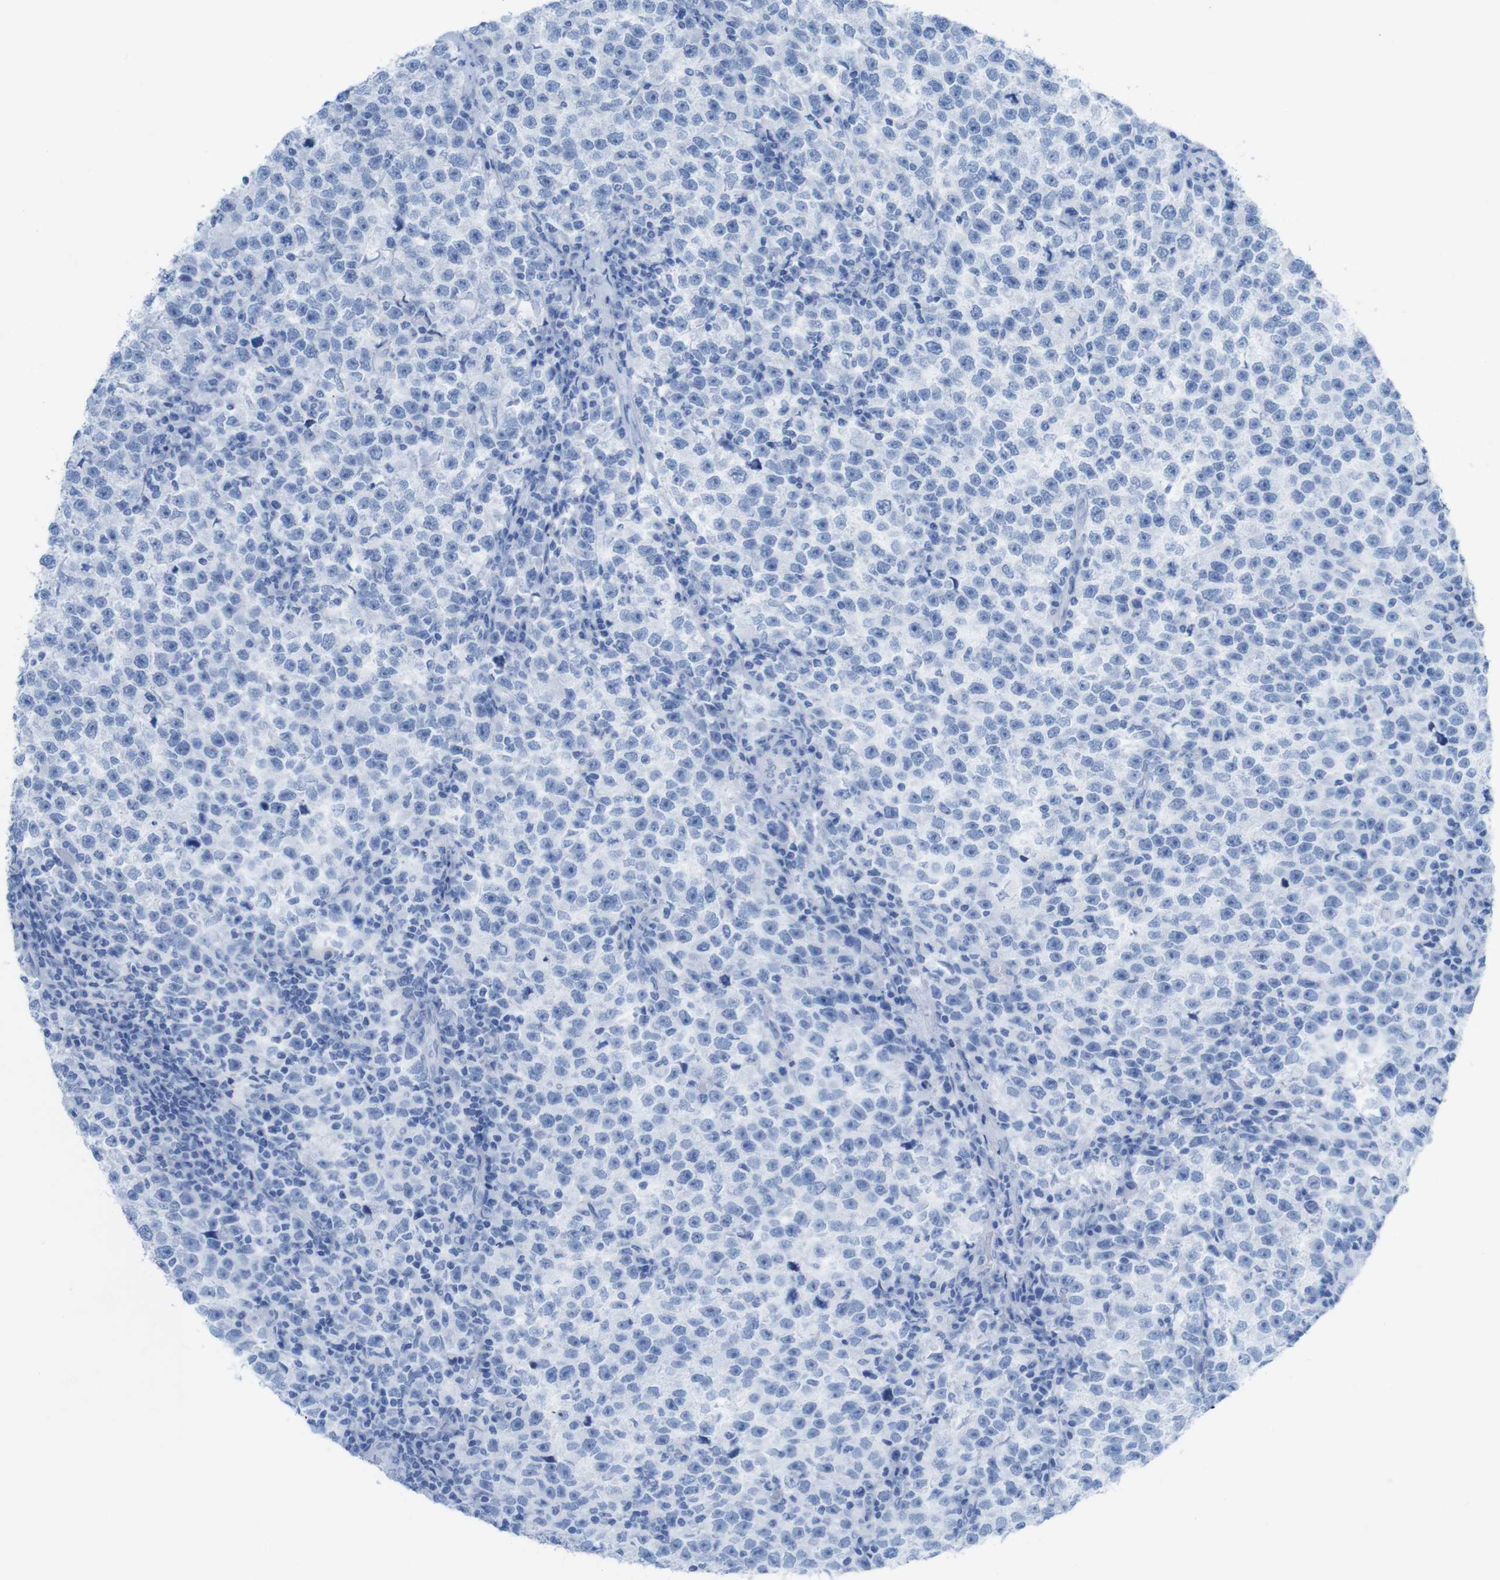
{"staining": {"intensity": "negative", "quantity": "none", "location": "none"}, "tissue": "testis cancer", "cell_type": "Tumor cells", "image_type": "cancer", "snomed": [{"axis": "morphology", "description": "Seminoma, NOS"}, {"axis": "topography", "description": "Testis"}], "caption": "Tumor cells are negative for brown protein staining in testis cancer.", "gene": "MYH7", "patient": {"sex": "male", "age": 43}}